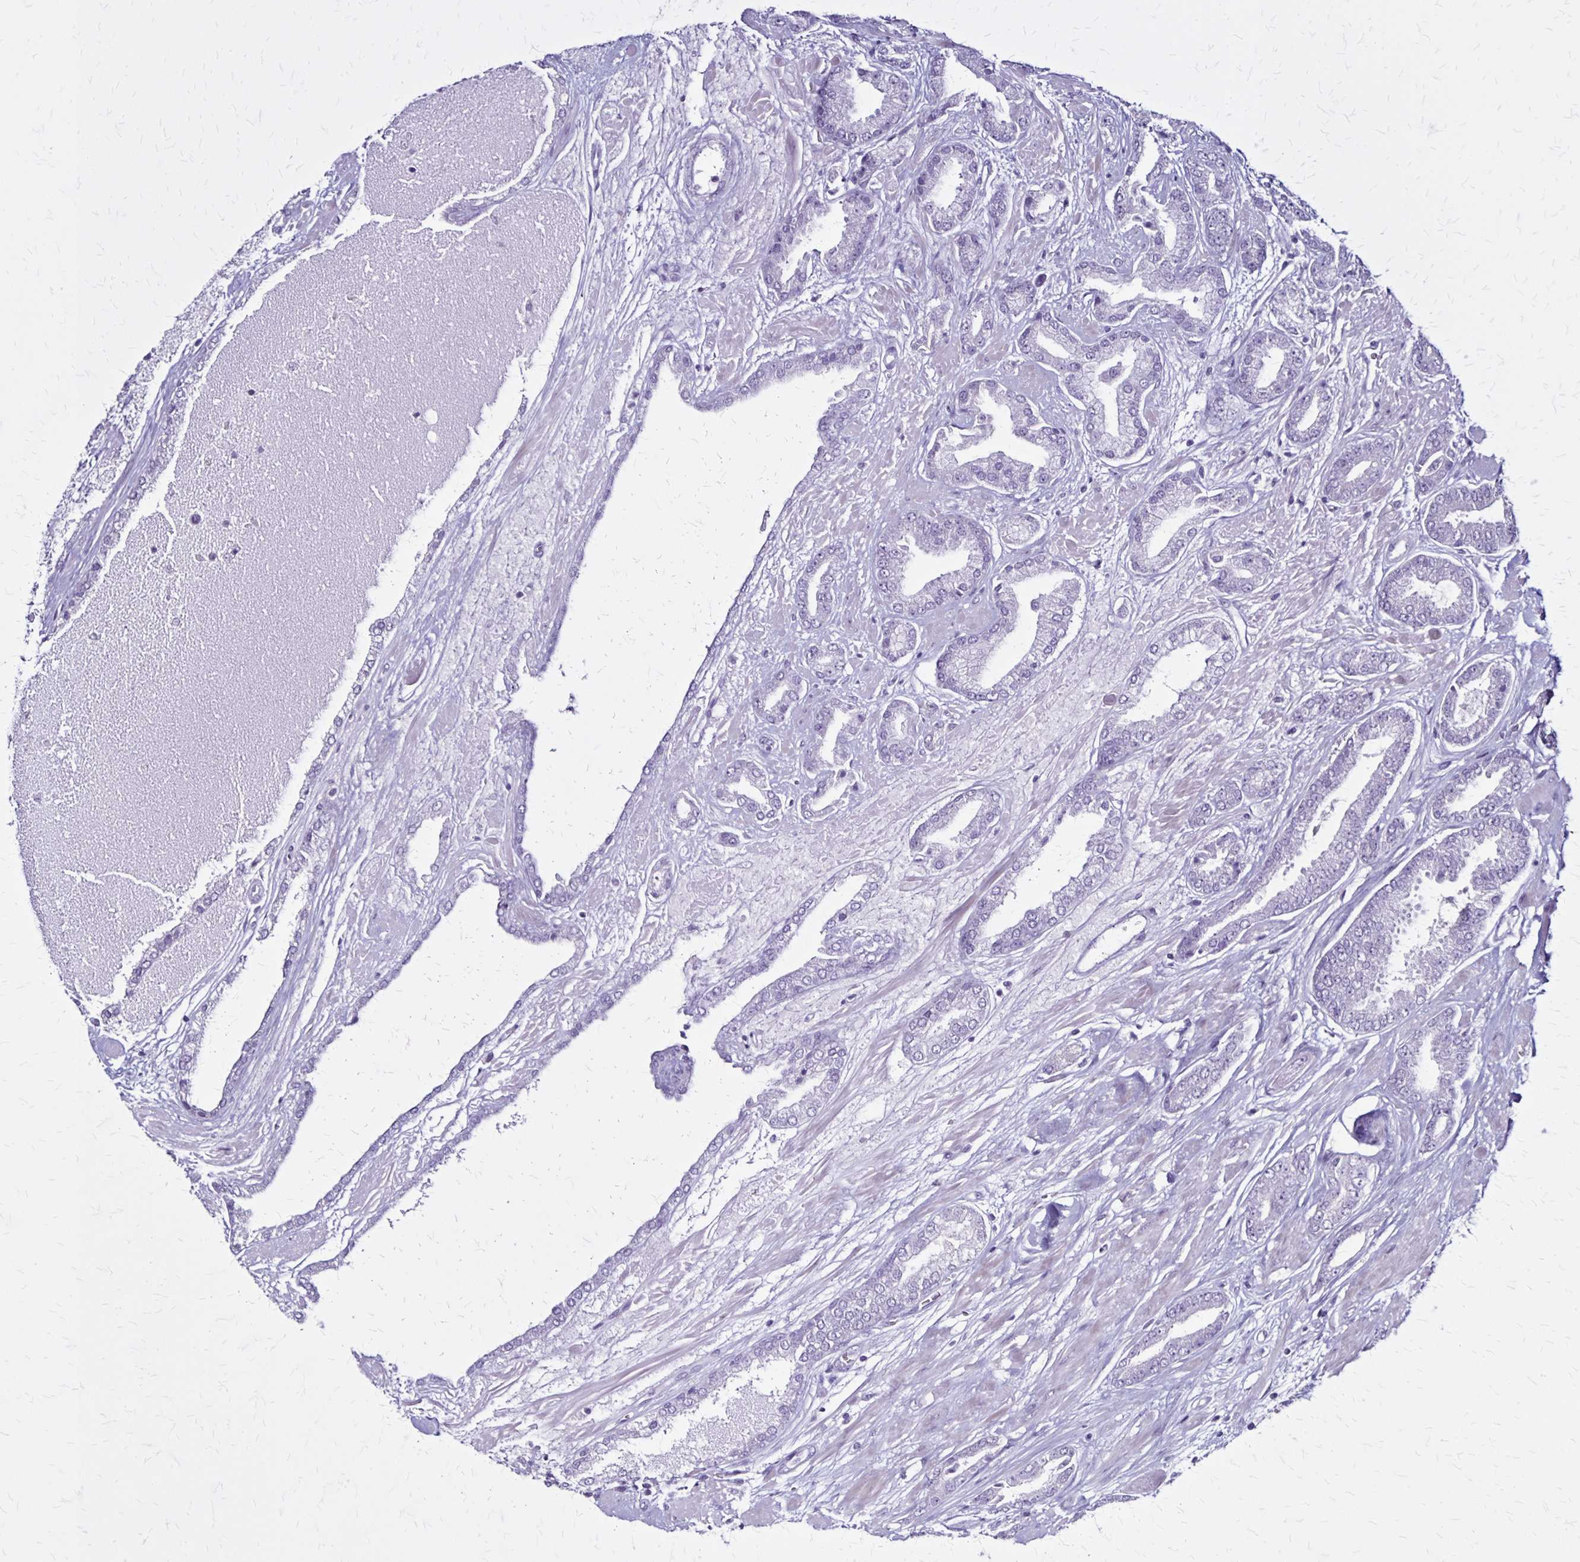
{"staining": {"intensity": "negative", "quantity": "none", "location": "none"}, "tissue": "prostate cancer", "cell_type": "Tumor cells", "image_type": "cancer", "snomed": [{"axis": "morphology", "description": "Adenocarcinoma, High grade"}, {"axis": "topography", "description": "Prostate"}], "caption": "Immunohistochemistry (IHC) of prostate cancer (adenocarcinoma (high-grade)) demonstrates no staining in tumor cells.", "gene": "PLXNA4", "patient": {"sex": "male", "age": 56}}